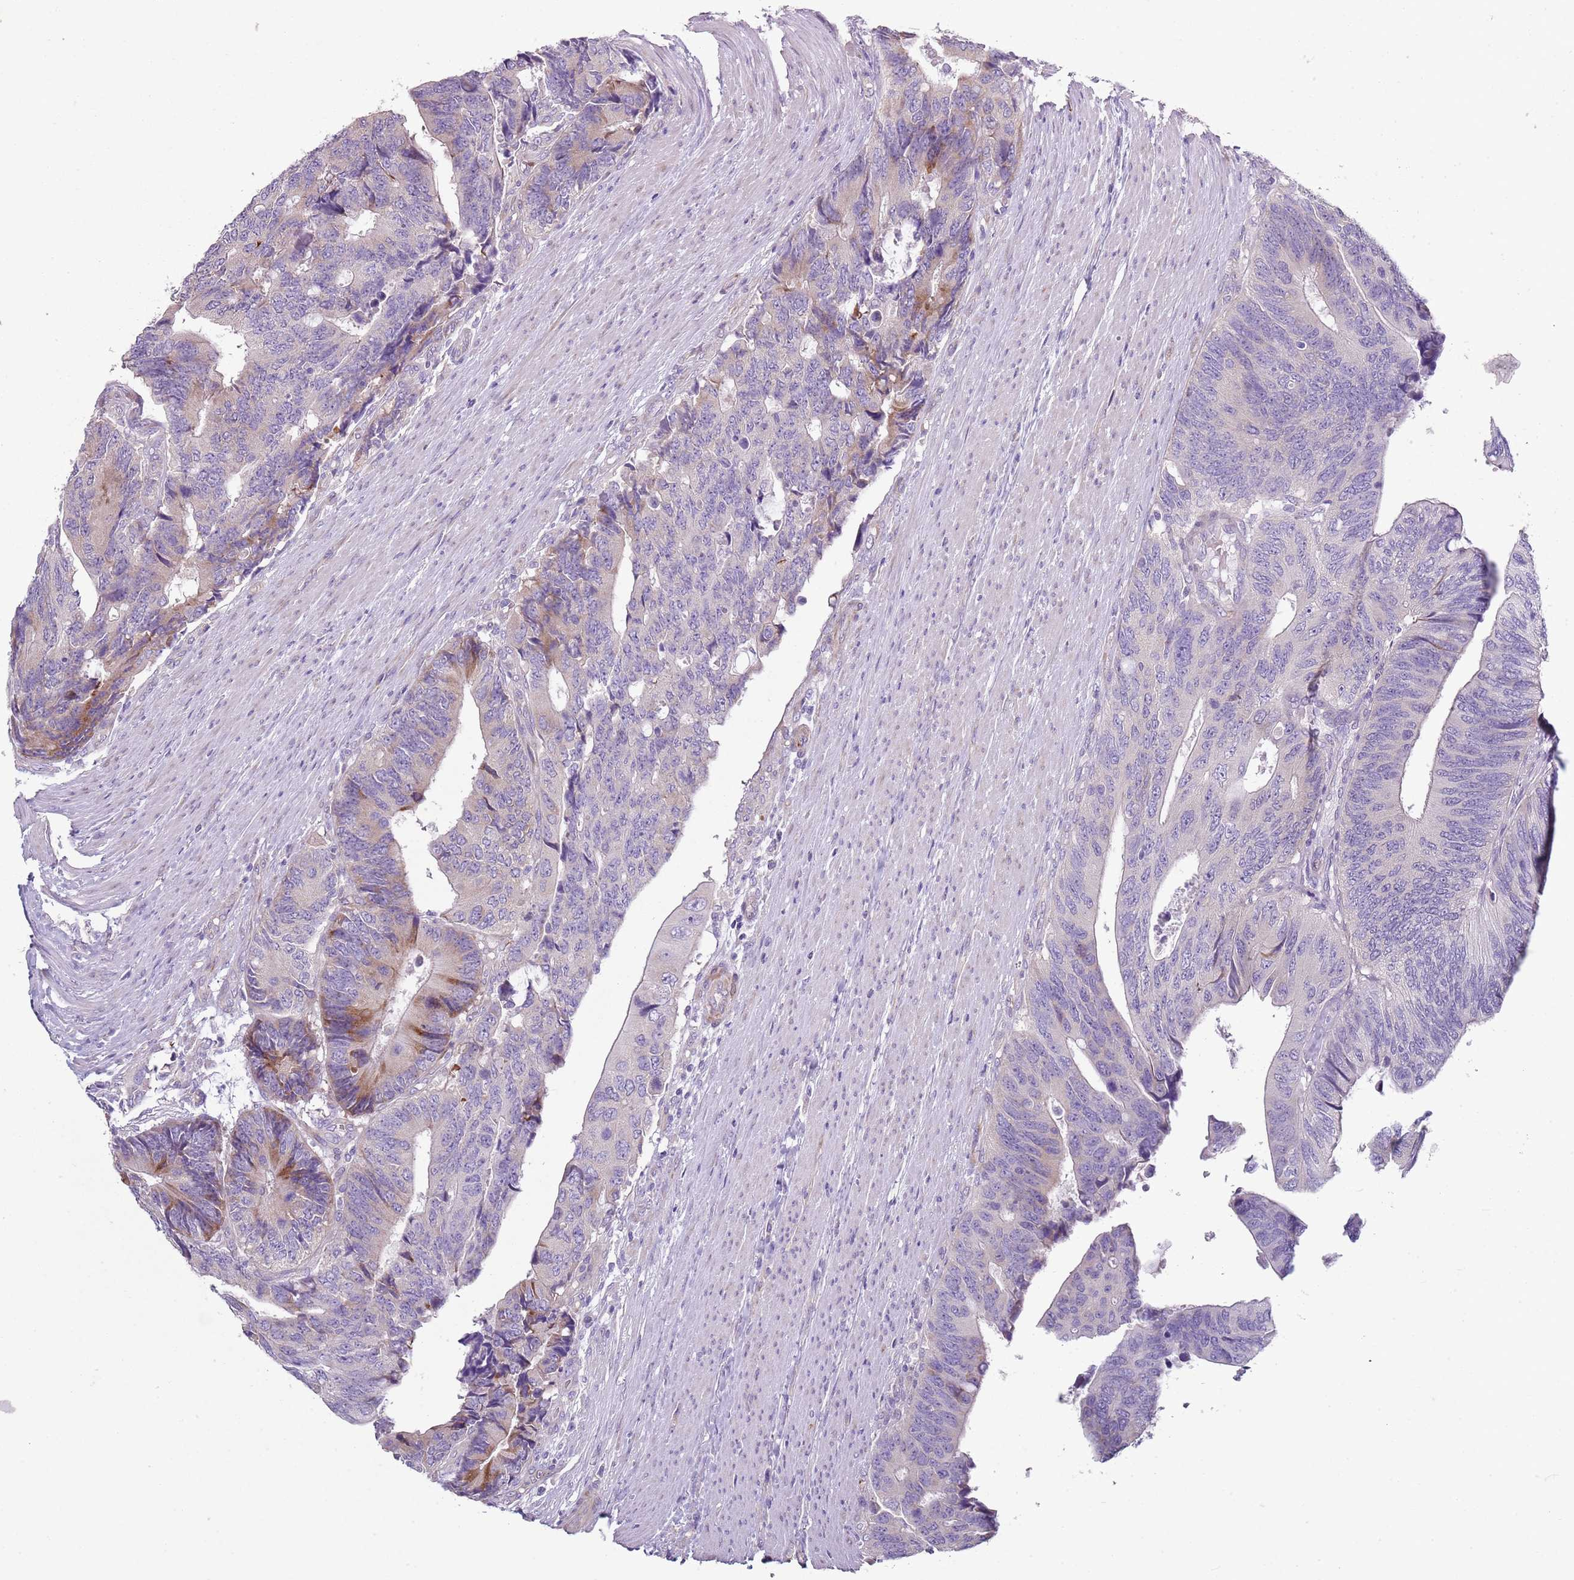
{"staining": {"intensity": "moderate", "quantity": "<25%", "location": "cytoplasmic/membranous"}, "tissue": "colorectal cancer", "cell_type": "Tumor cells", "image_type": "cancer", "snomed": [{"axis": "morphology", "description": "Adenocarcinoma, NOS"}, {"axis": "topography", "description": "Colon"}], "caption": "Brown immunohistochemical staining in colorectal cancer (adenocarcinoma) exhibits moderate cytoplasmic/membranous staining in approximately <25% of tumor cells.", "gene": "ZNF583", "patient": {"sex": "male", "age": 87}}